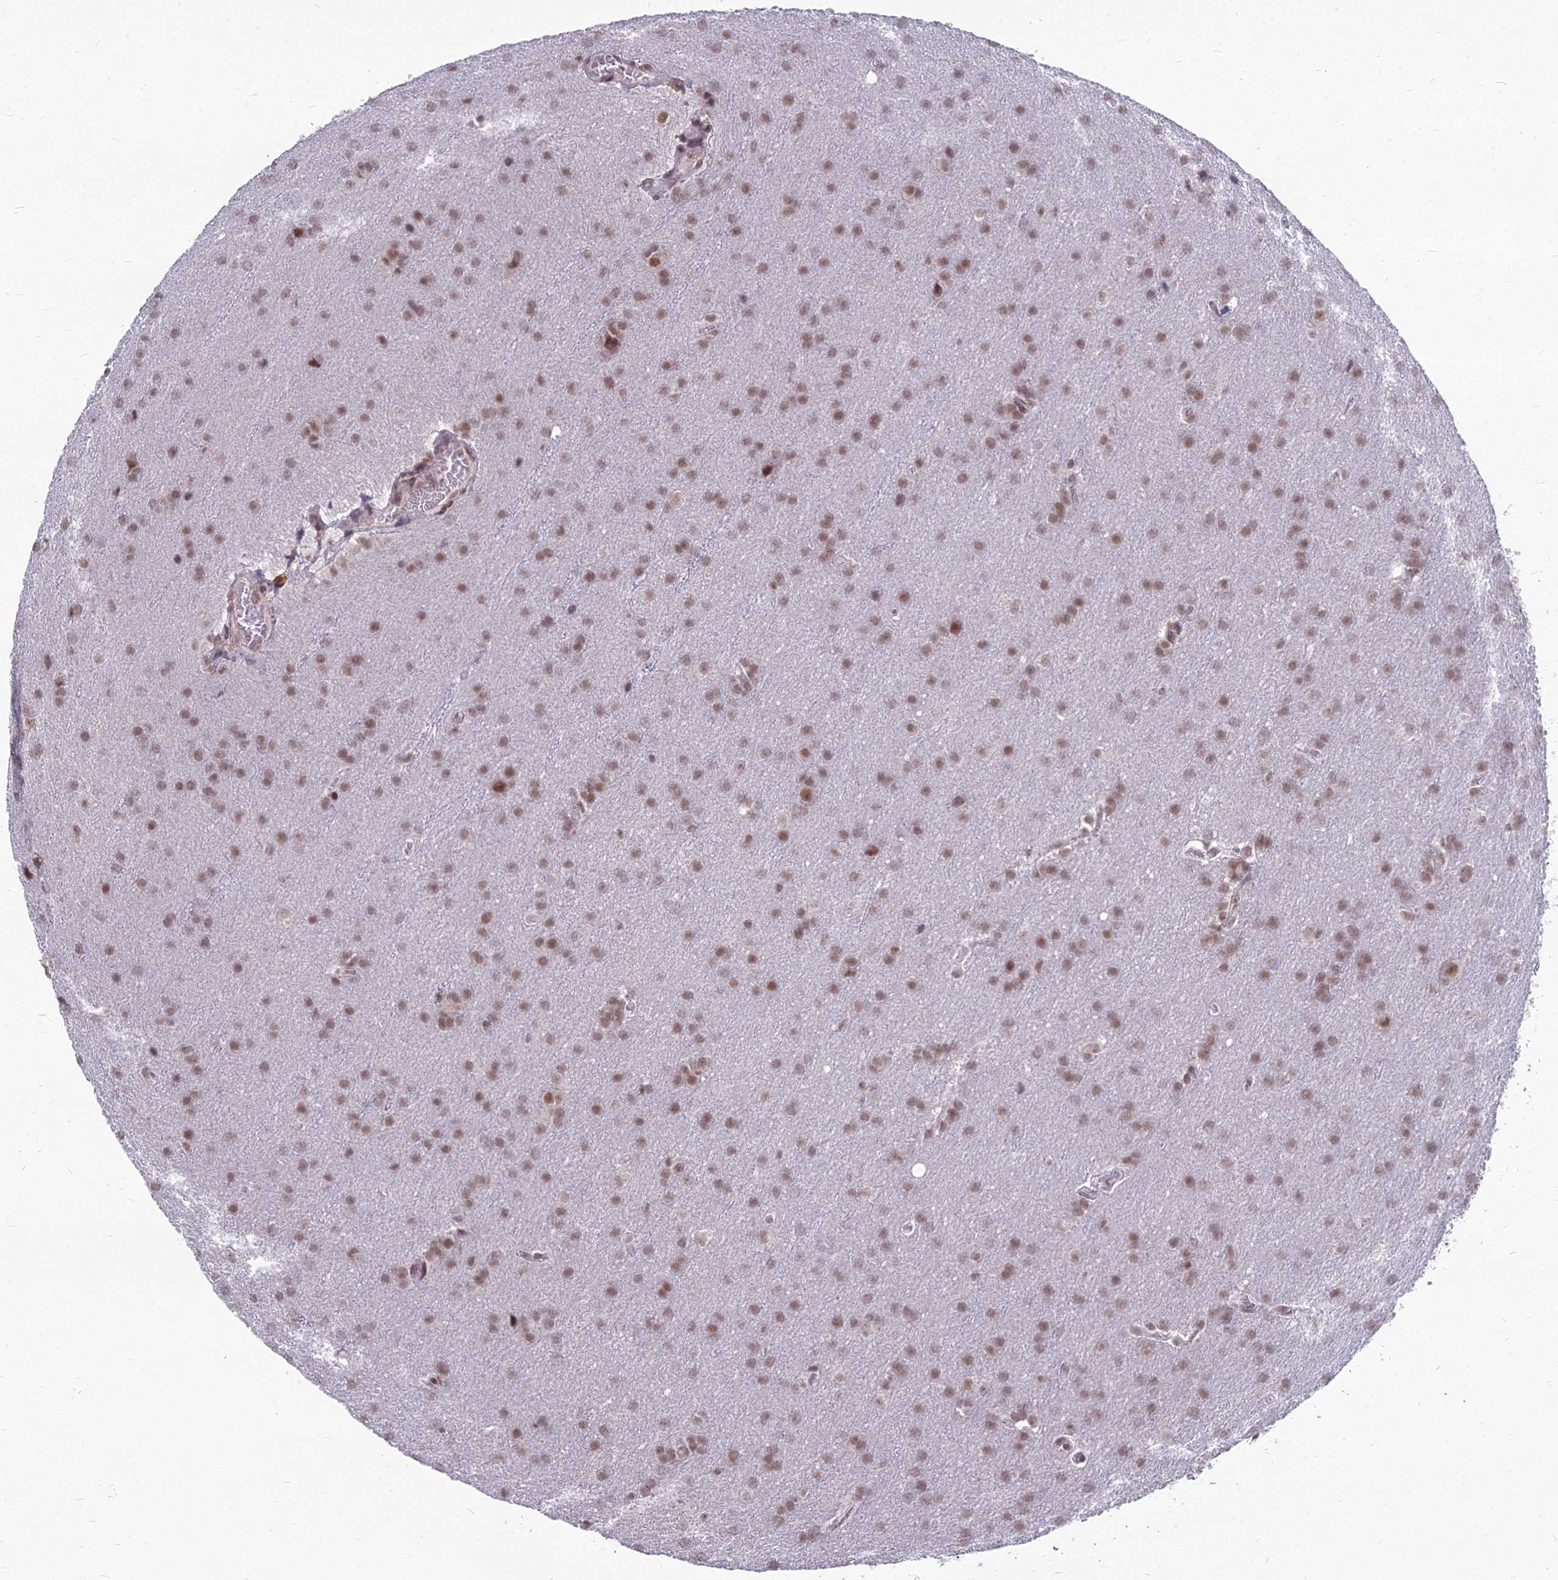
{"staining": {"intensity": "moderate", "quantity": ">75%", "location": "nuclear"}, "tissue": "glioma", "cell_type": "Tumor cells", "image_type": "cancer", "snomed": [{"axis": "morphology", "description": "Glioma, malignant, Low grade"}, {"axis": "topography", "description": "Brain"}], "caption": "Moderate nuclear protein staining is identified in approximately >75% of tumor cells in malignant glioma (low-grade). (IHC, brightfield microscopy, high magnification).", "gene": "KAT7", "patient": {"sex": "female", "age": 32}}